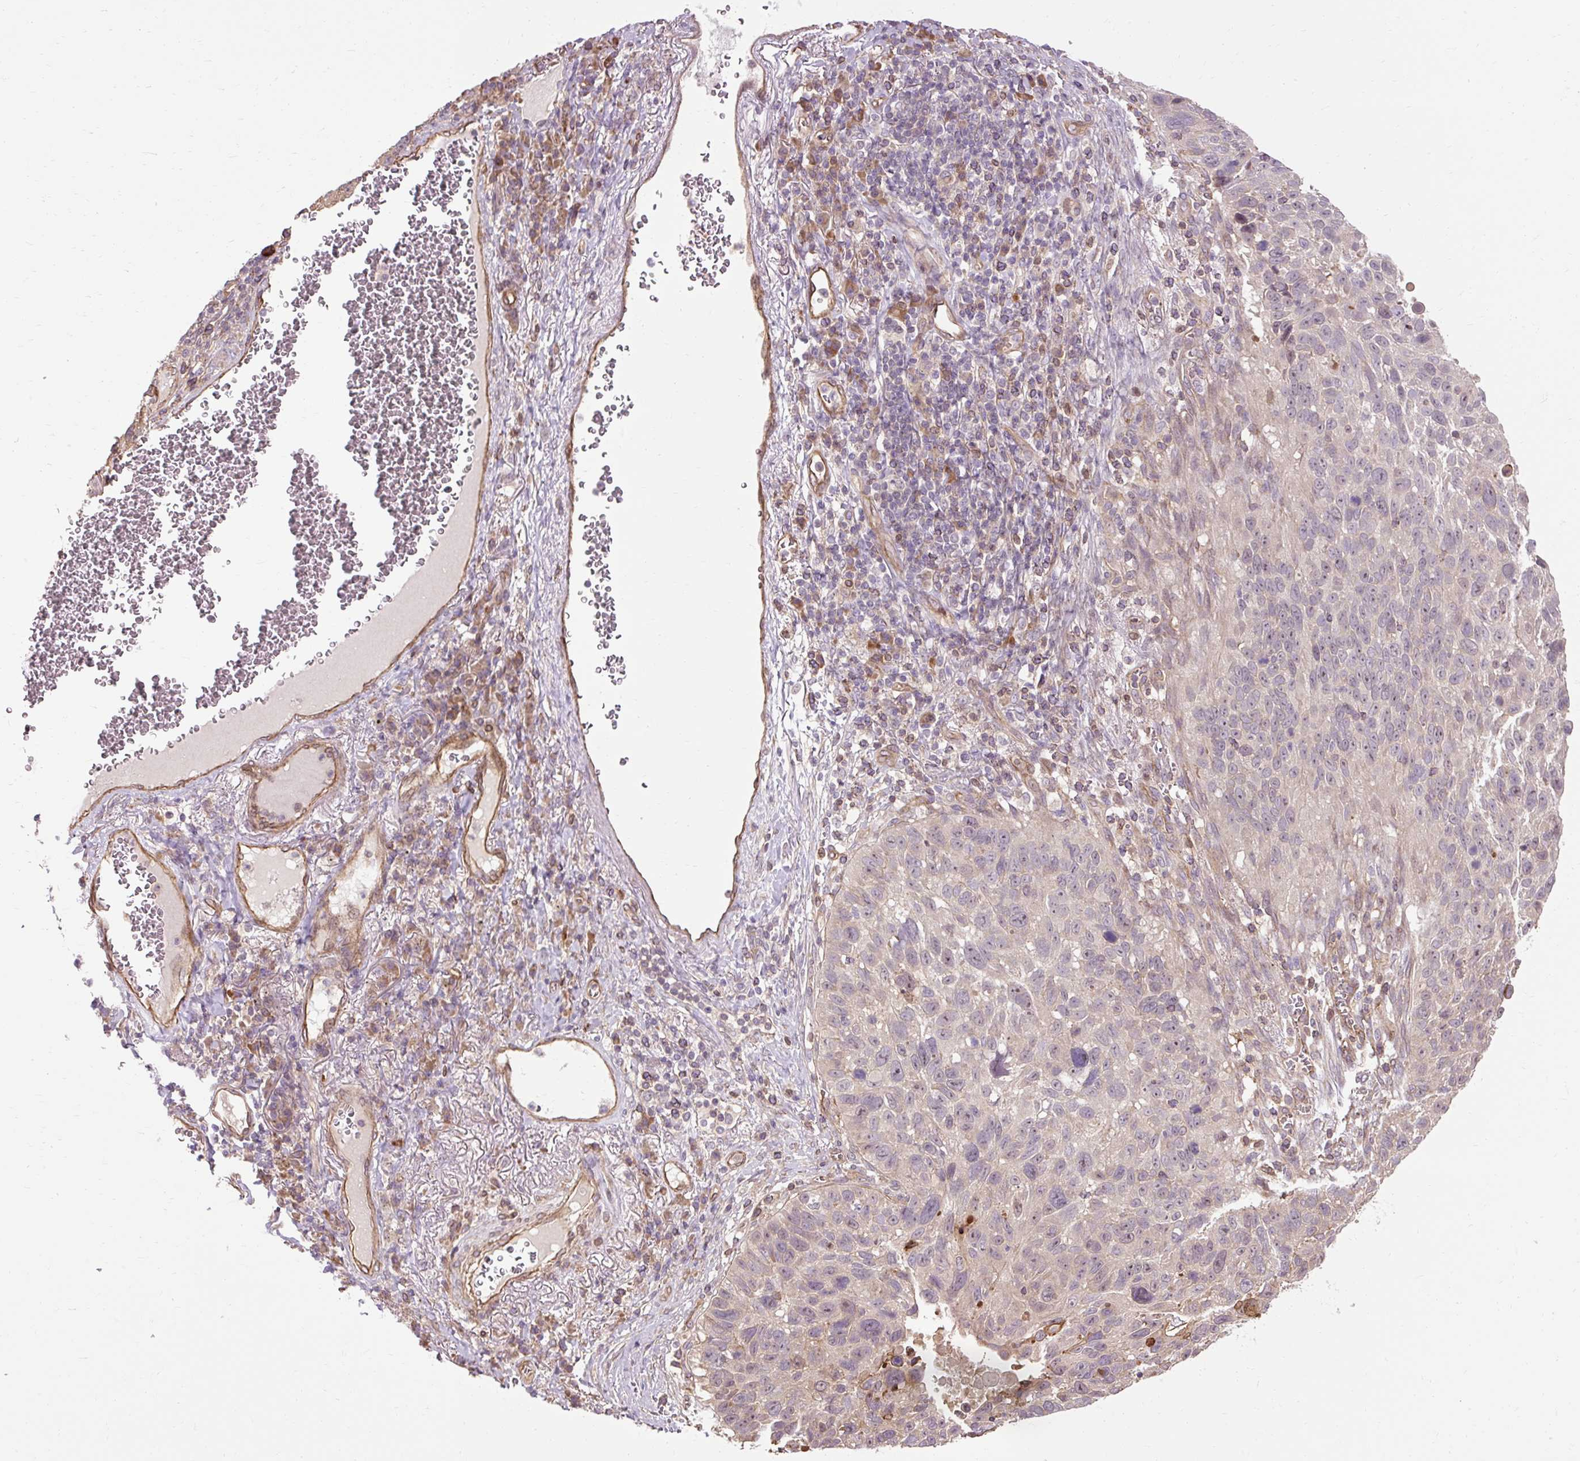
{"staining": {"intensity": "negative", "quantity": "none", "location": "none"}, "tissue": "lung cancer", "cell_type": "Tumor cells", "image_type": "cancer", "snomed": [{"axis": "morphology", "description": "Squamous cell carcinoma, NOS"}, {"axis": "topography", "description": "Lung"}], "caption": "A high-resolution image shows IHC staining of squamous cell carcinoma (lung), which displays no significant expression in tumor cells. (Brightfield microscopy of DAB (3,3'-diaminobenzidine) immunohistochemistry (IHC) at high magnification).", "gene": "FLRT1", "patient": {"sex": "male", "age": 66}}